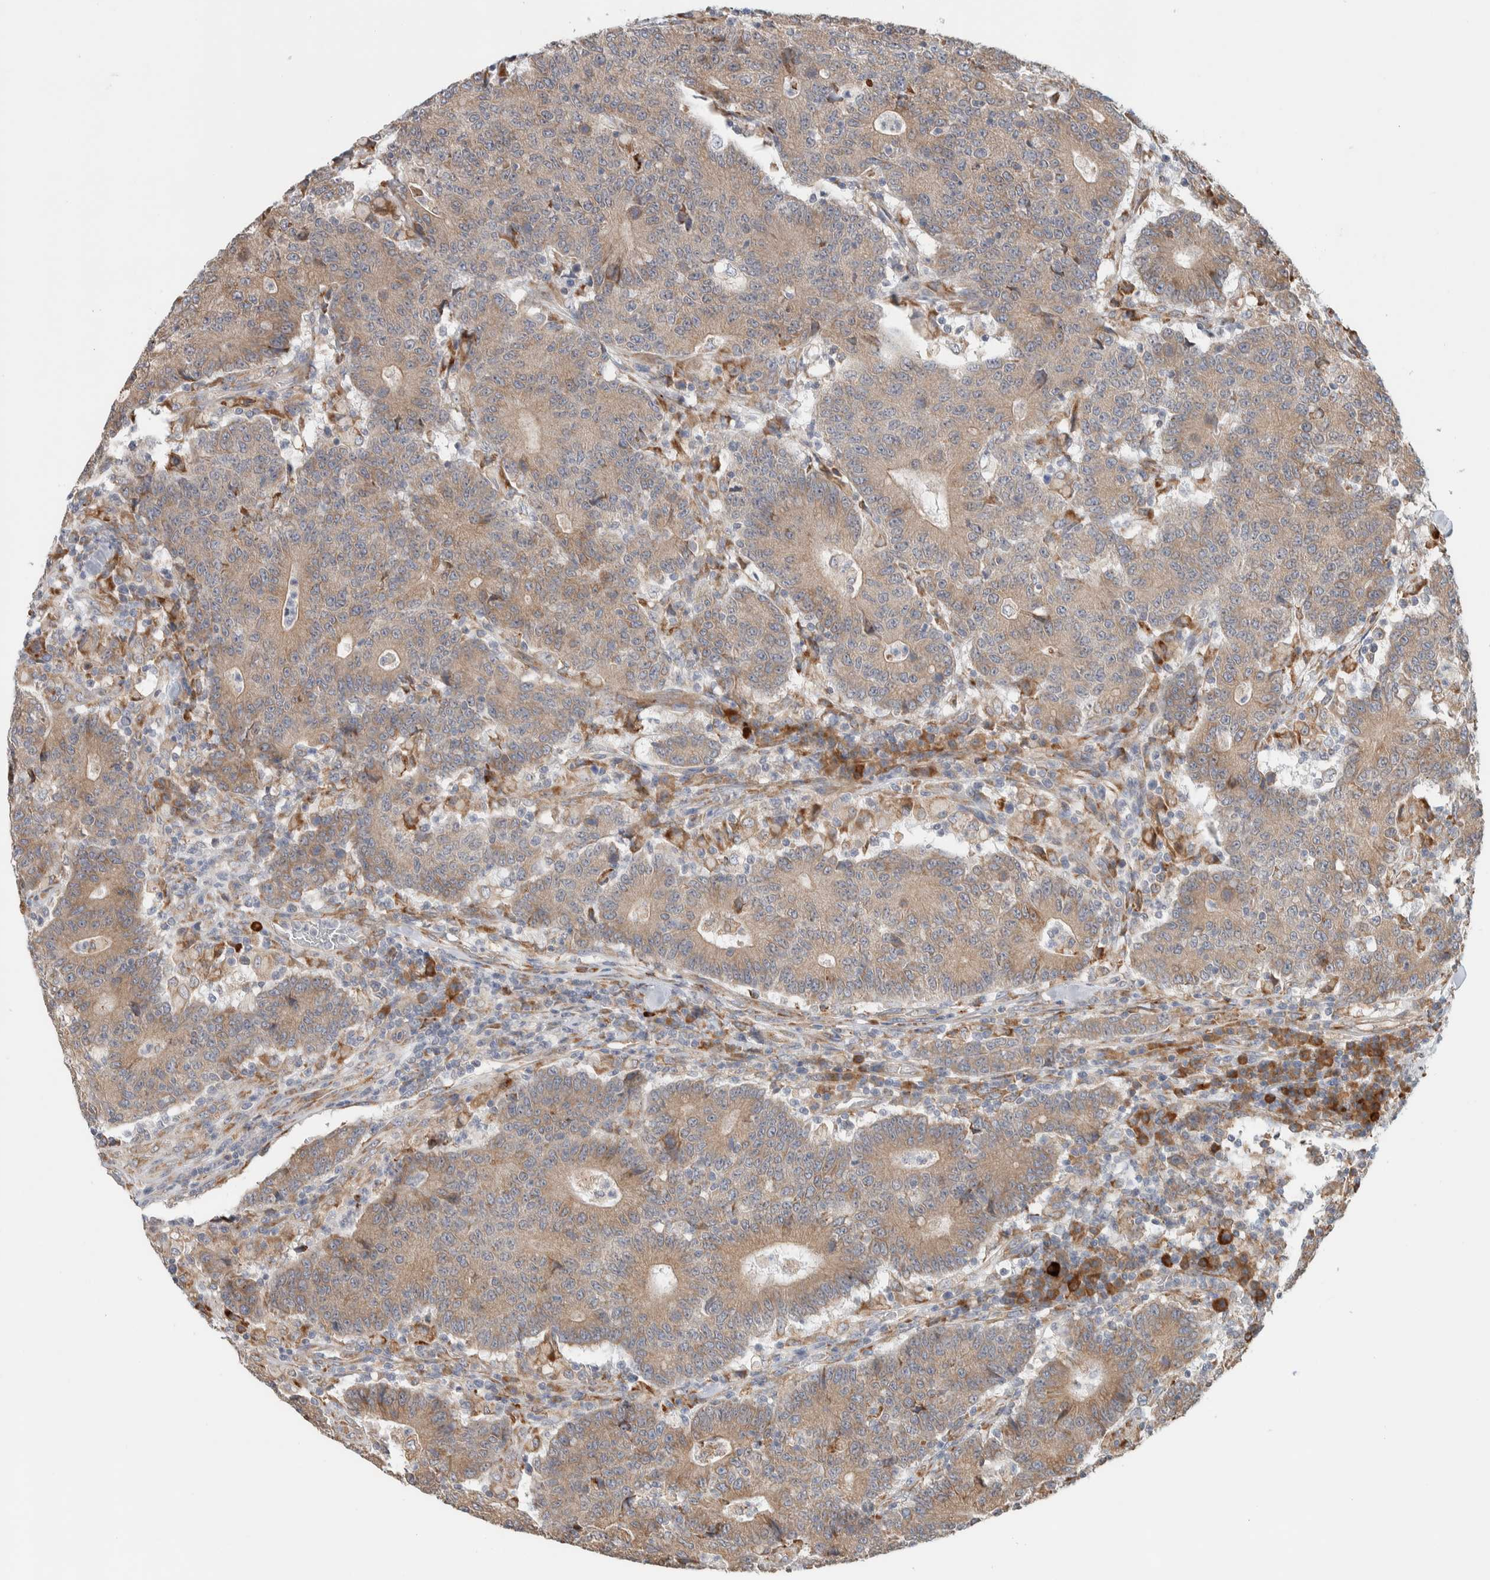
{"staining": {"intensity": "moderate", "quantity": ">75%", "location": "cytoplasmic/membranous"}, "tissue": "colorectal cancer", "cell_type": "Tumor cells", "image_type": "cancer", "snomed": [{"axis": "morphology", "description": "Normal tissue, NOS"}, {"axis": "morphology", "description": "Adenocarcinoma, NOS"}, {"axis": "topography", "description": "Colon"}], "caption": "Colorectal adenocarcinoma stained for a protein (brown) demonstrates moderate cytoplasmic/membranous positive positivity in approximately >75% of tumor cells.", "gene": "ADCY8", "patient": {"sex": "female", "age": 75}}